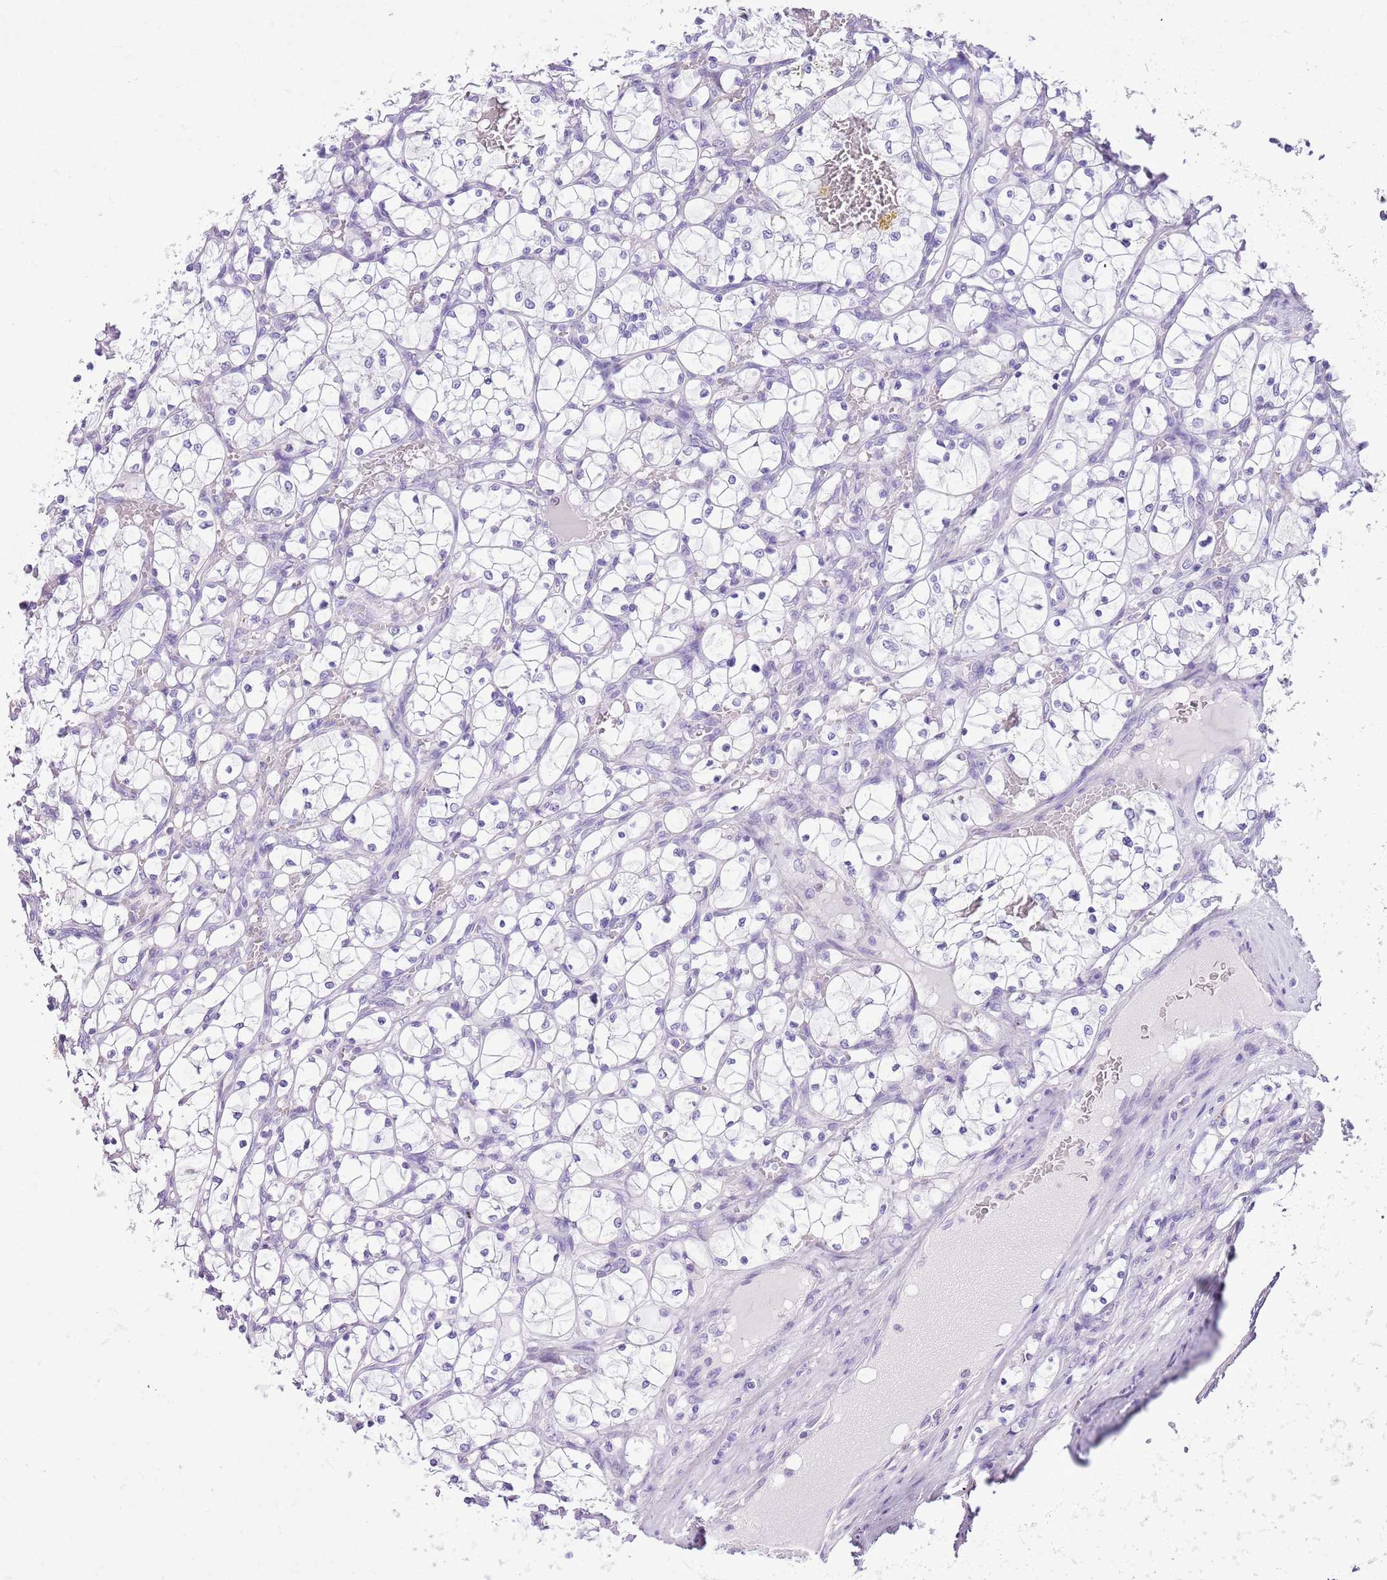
{"staining": {"intensity": "negative", "quantity": "none", "location": "none"}, "tissue": "renal cancer", "cell_type": "Tumor cells", "image_type": "cancer", "snomed": [{"axis": "morphology", "description": "Adenocarcinoma, NOS"}, {"axis": "topography", "description": "Kidney"}], "caption": "Renal cancer stained for a protein using immunohistochemistry (IHC) reveals no staining tumor cells.", "gene": "ZNF697", "patient": {"sex": "female", "age": 69}}